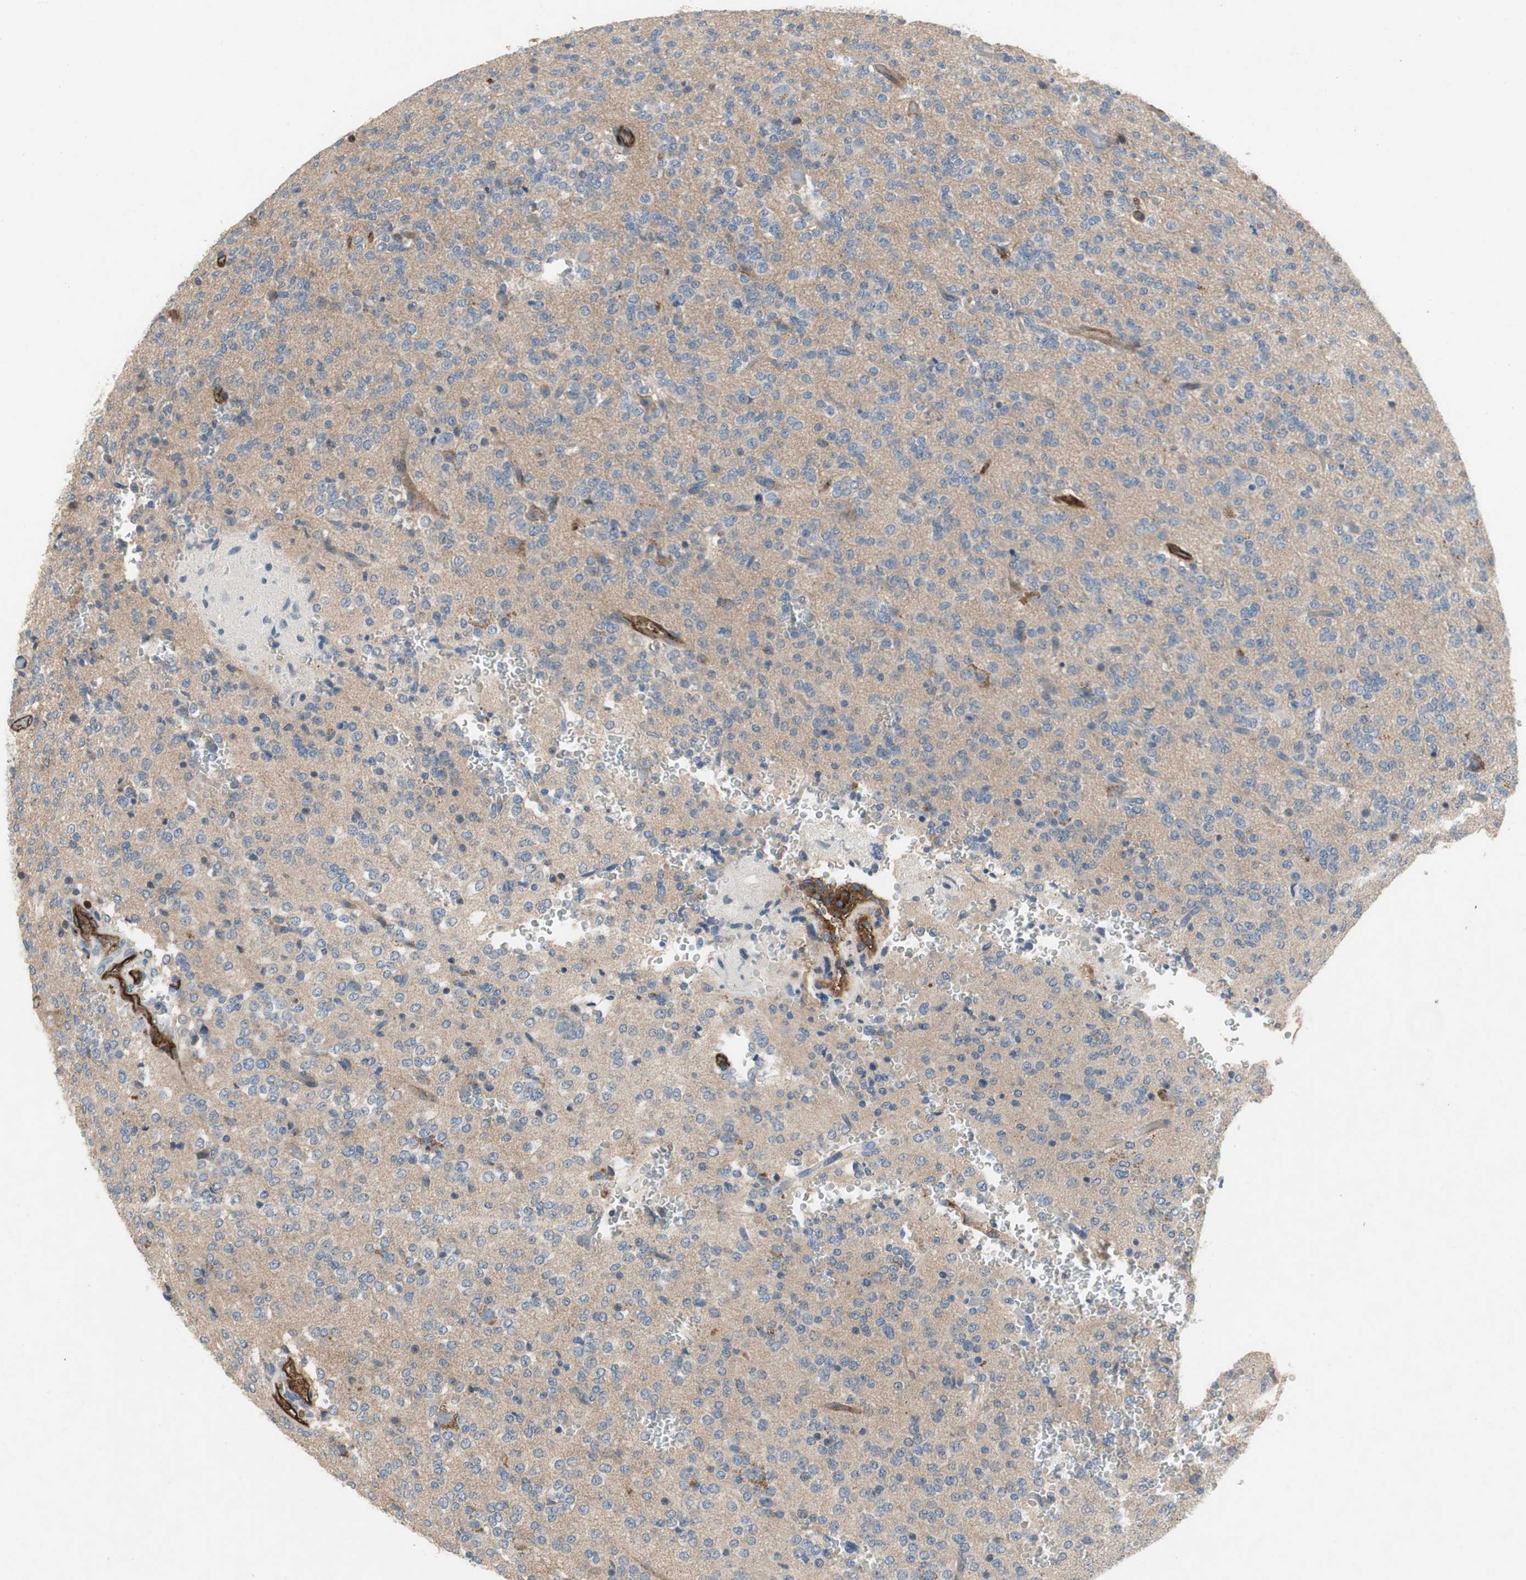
{"staining": {"intensity": "negative", "quantity": "none", "location": "none"}, "tissue": "glioma", "cell_type": "Tumor cells", "image_type": "cancer", "snomed": [{"axis": "morphology", "description": "Glioma, malignant, Low grade"}, {"axis": "topography", "description": "Brain"}], "caption": "Protein analysis of low-grade glioma (malignant) reveals no significant expression in tumor cells.", "gene": "ALPL", "patient": {"sex": "male", "age": 38}}